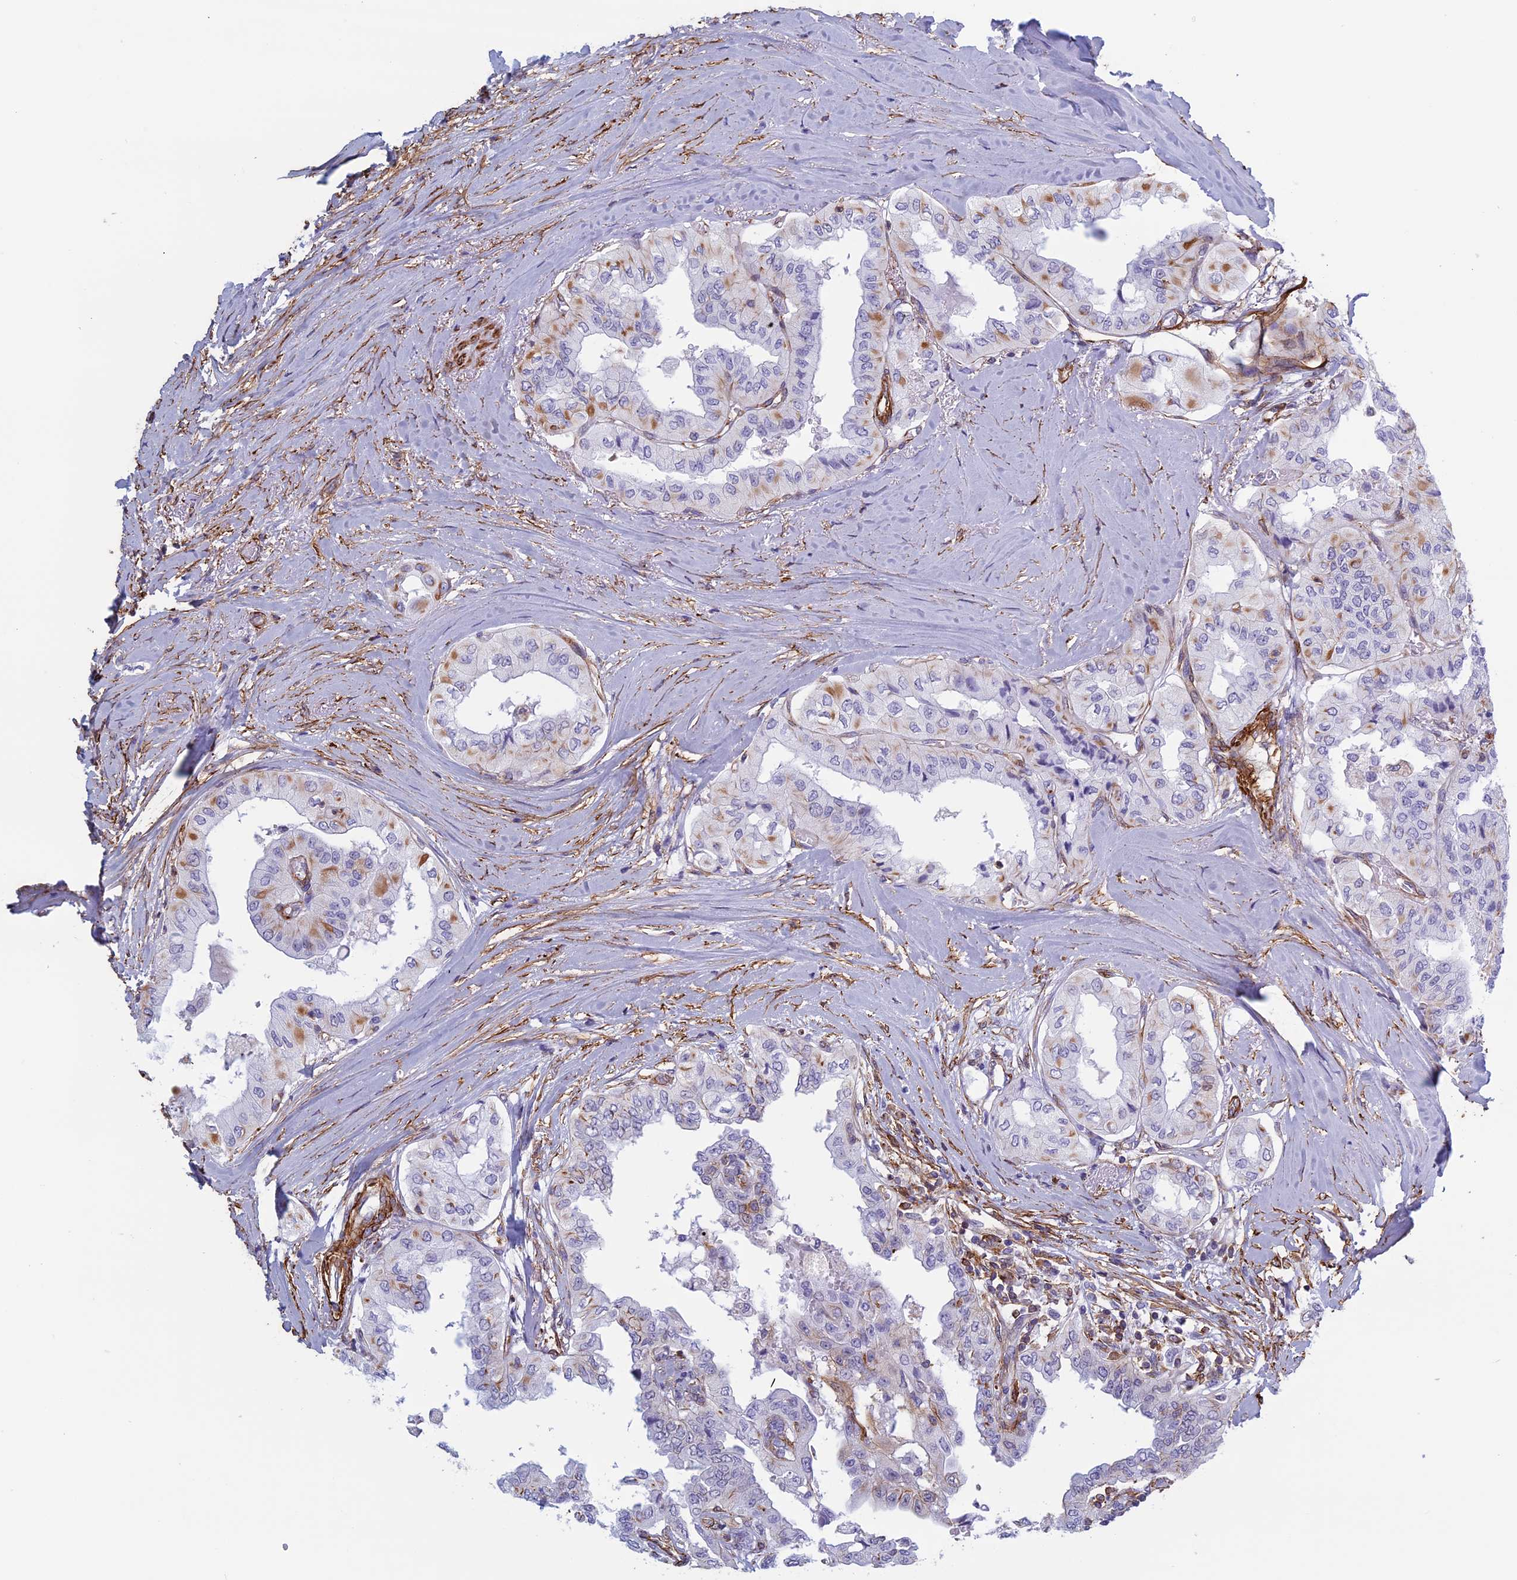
{"staining": {"intensity": "negative", "quantity": "none", "location": "none"}, "tissue": "thyroid cancer", "cell_type": "Tumor cells", "image_type": "cancer", "snomed": [{"axis": "morphology", "description": "Papillary adenocarcinoma, NOS"}, {"axis": "topography", "description": "Thyroid gland"}], "caption": "Photomicrograph shows no protein staining in tumor cells of thyroid cancer tissue. (Immunohistochemistry, brightfield microscopy, high magnification).", "gene": "ANGPTL2", "patient": {"sex": "female", "age": 59}}